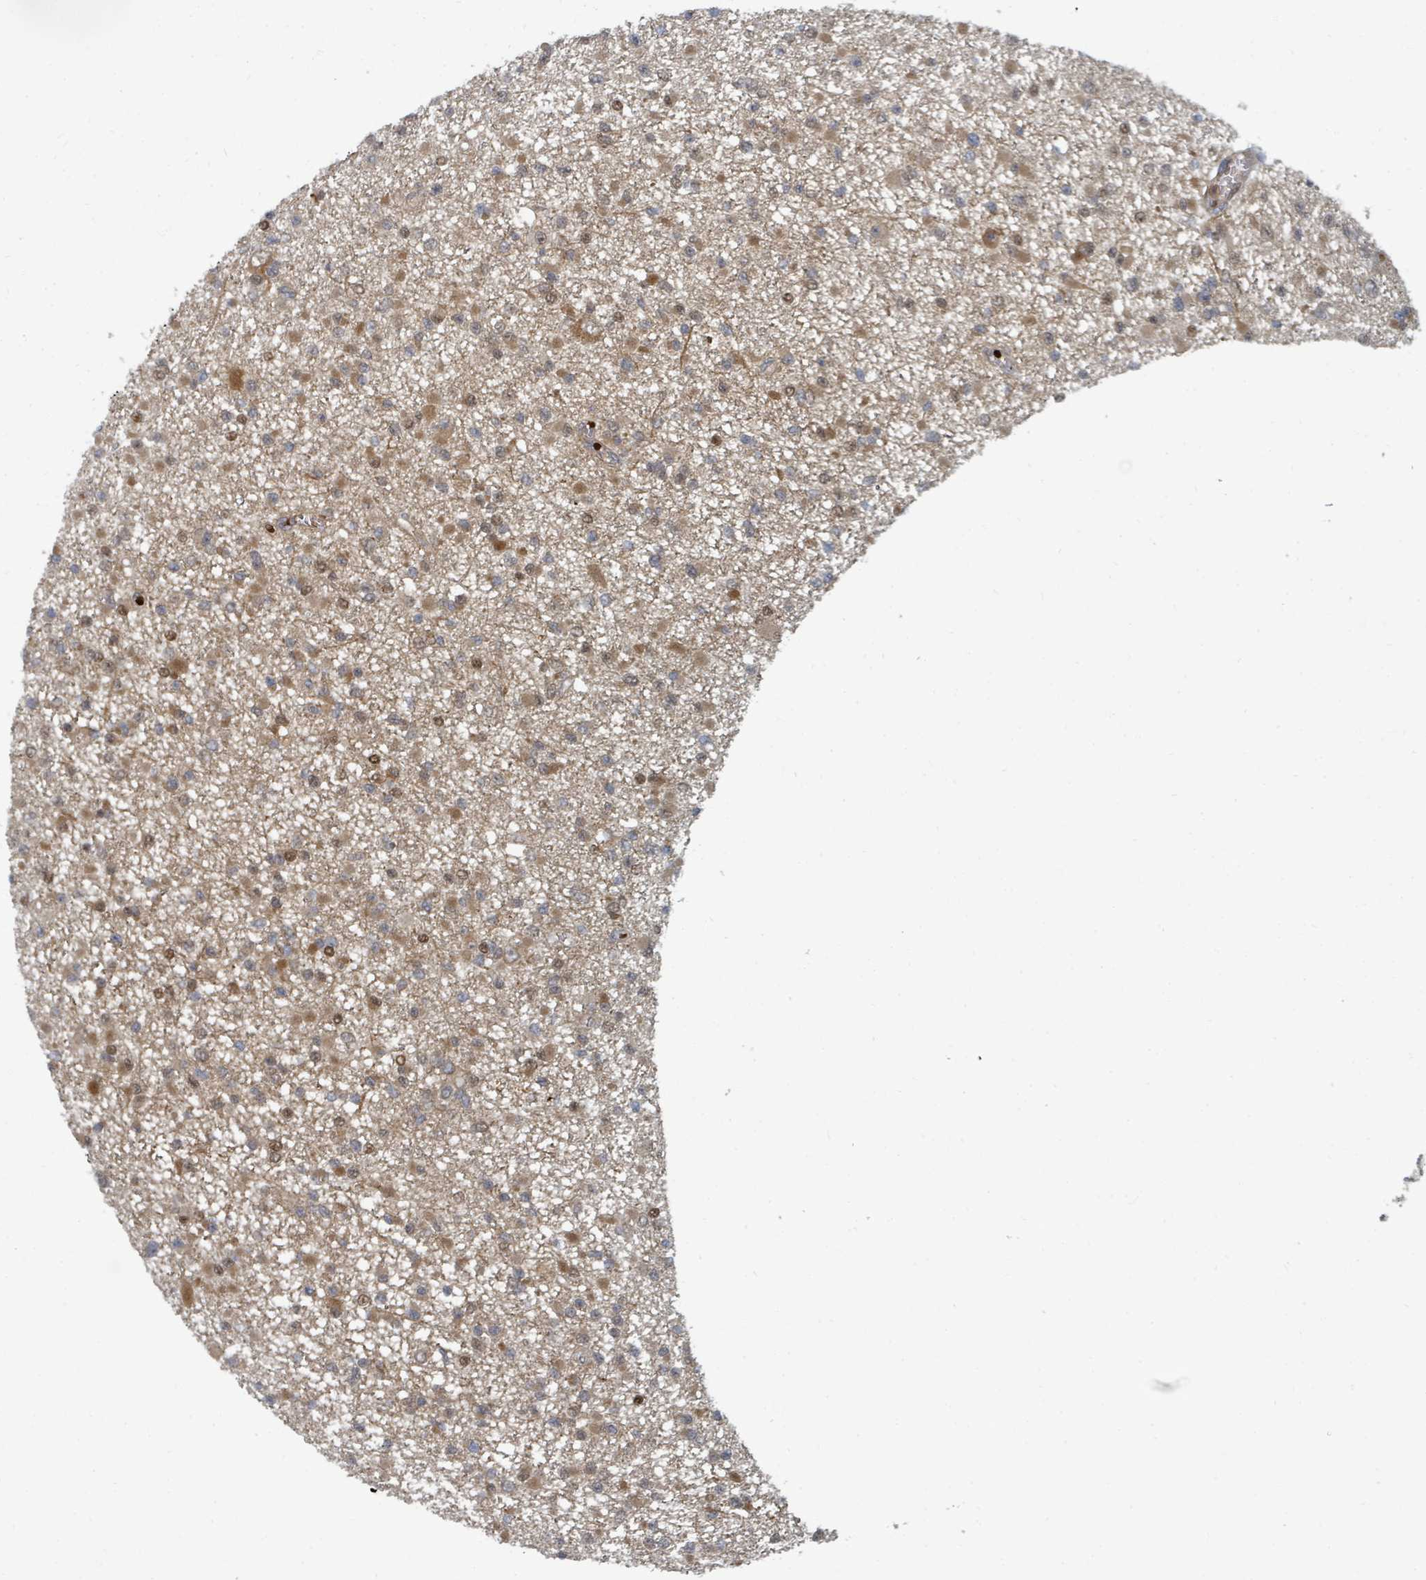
{"staining": {"intensity": "moderate", "quantity": ">75%", "location": "cytoplasmic/membranous,nuclear"}, "tissue": "glioma", "cell_type": "Tumor cells", "image_type": "cancer", "snomed": [{"axis": "morphology", "description": "Glioma, malignant, Low grade"}, {"axis": "topography", "description": "Brain"}], "caption": "Tumor cells reveal moderate cytoplasmic/membranous and nuclear expression in approximately >75% of cells in glioma.", "gene": "TRDMT1", "patient": {"sex": "female", "age": 22}}